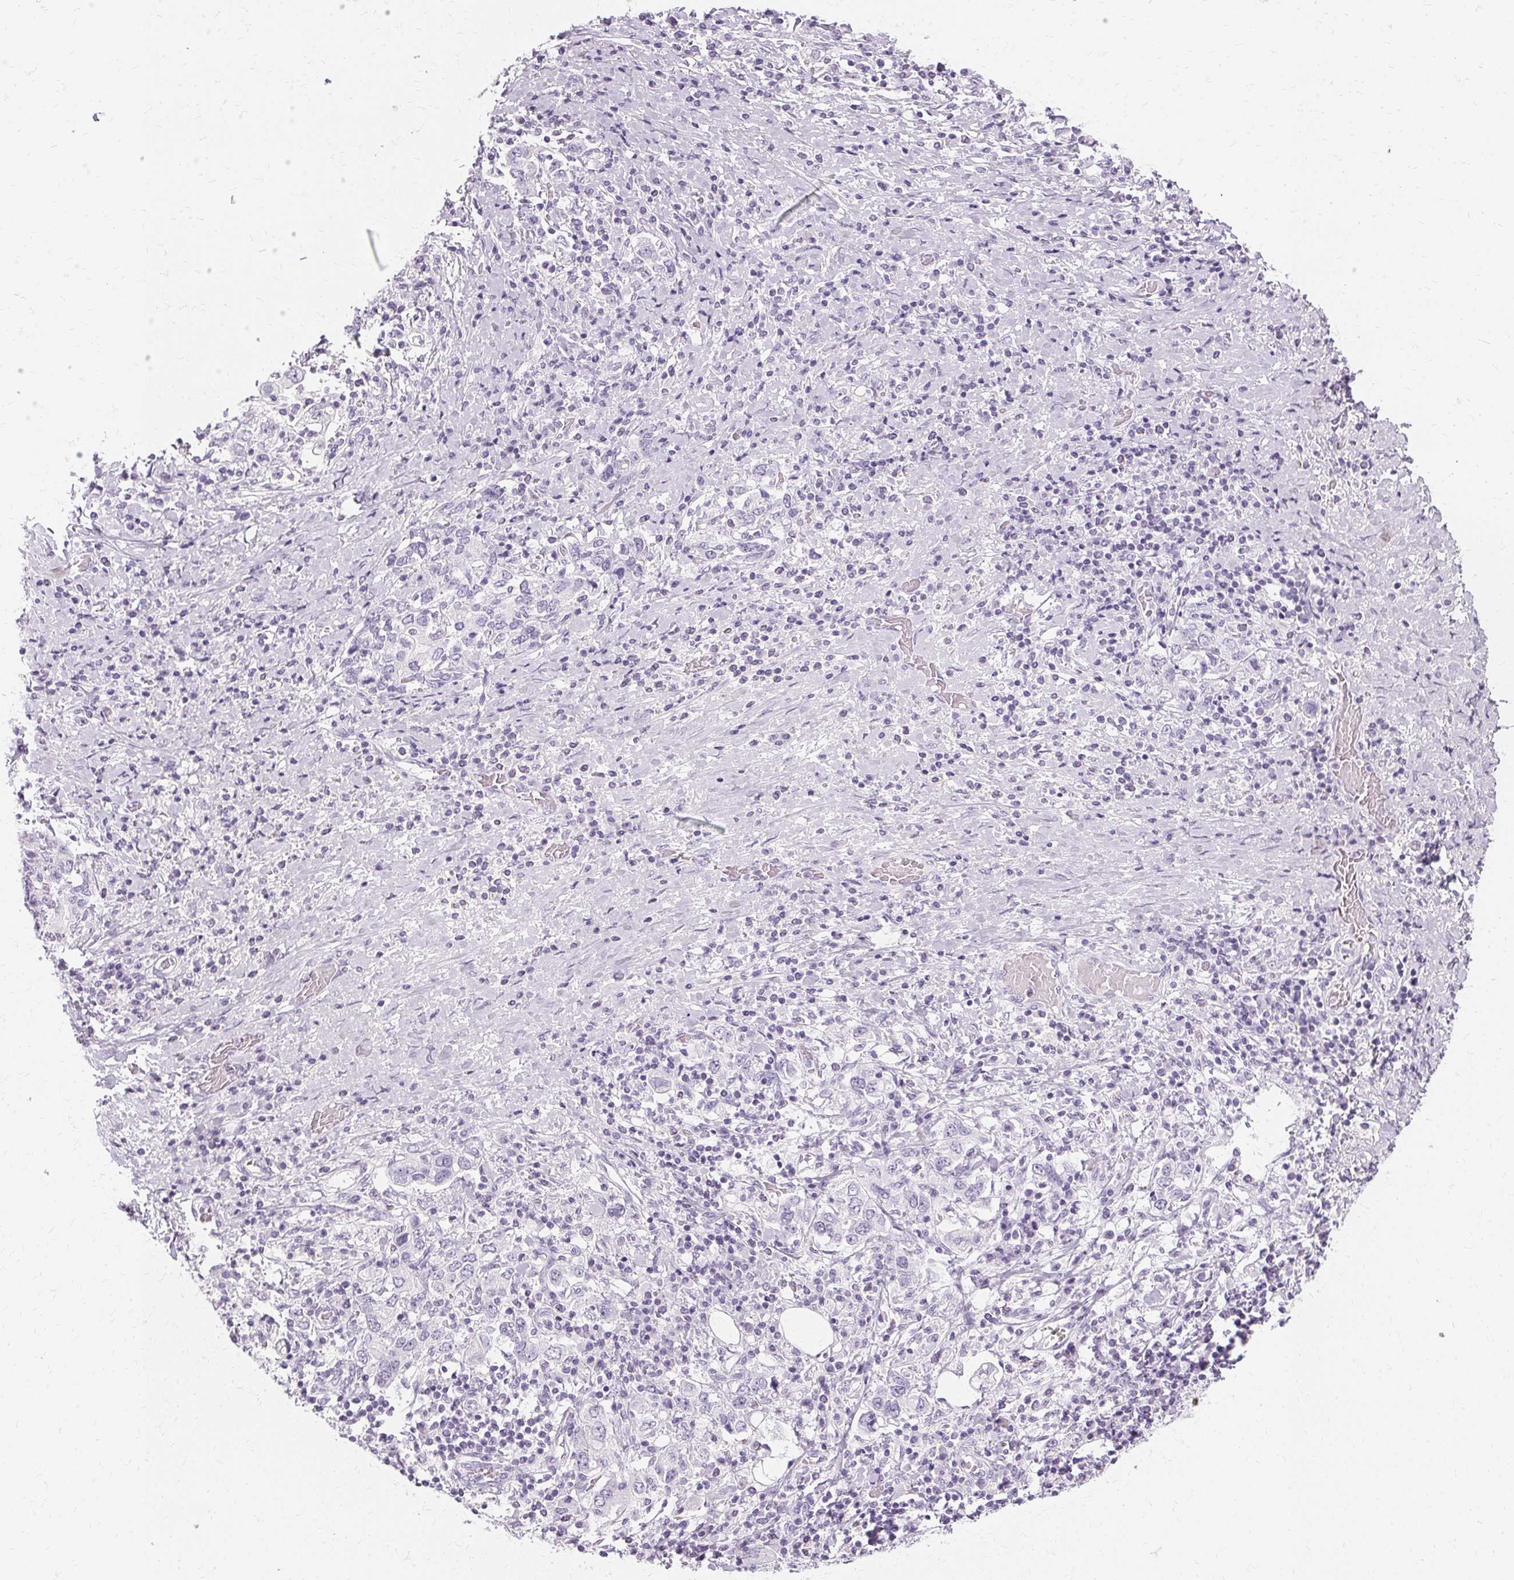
{"staining": {"intensity": "negative", "quantity": "none", "location": "none"}, "tissue": "stomach cancer", "cell_type": "Tumor cells", "image_type": "cancer", "snomed": [{"axis": "morphology", "description": "Adenocarcinoma, NOS"}, {"axis": "topography", "description": "Stomach, upper"}, {"axis": "topography", "description": "Stomach"}], "caption": "This is an IHC histopathology image of human stomach cancer (adenocarcinoma). There is no staining in tumor cells.", "gene": "KRT6C", "patient": {"sex": "male", "age": 62}}